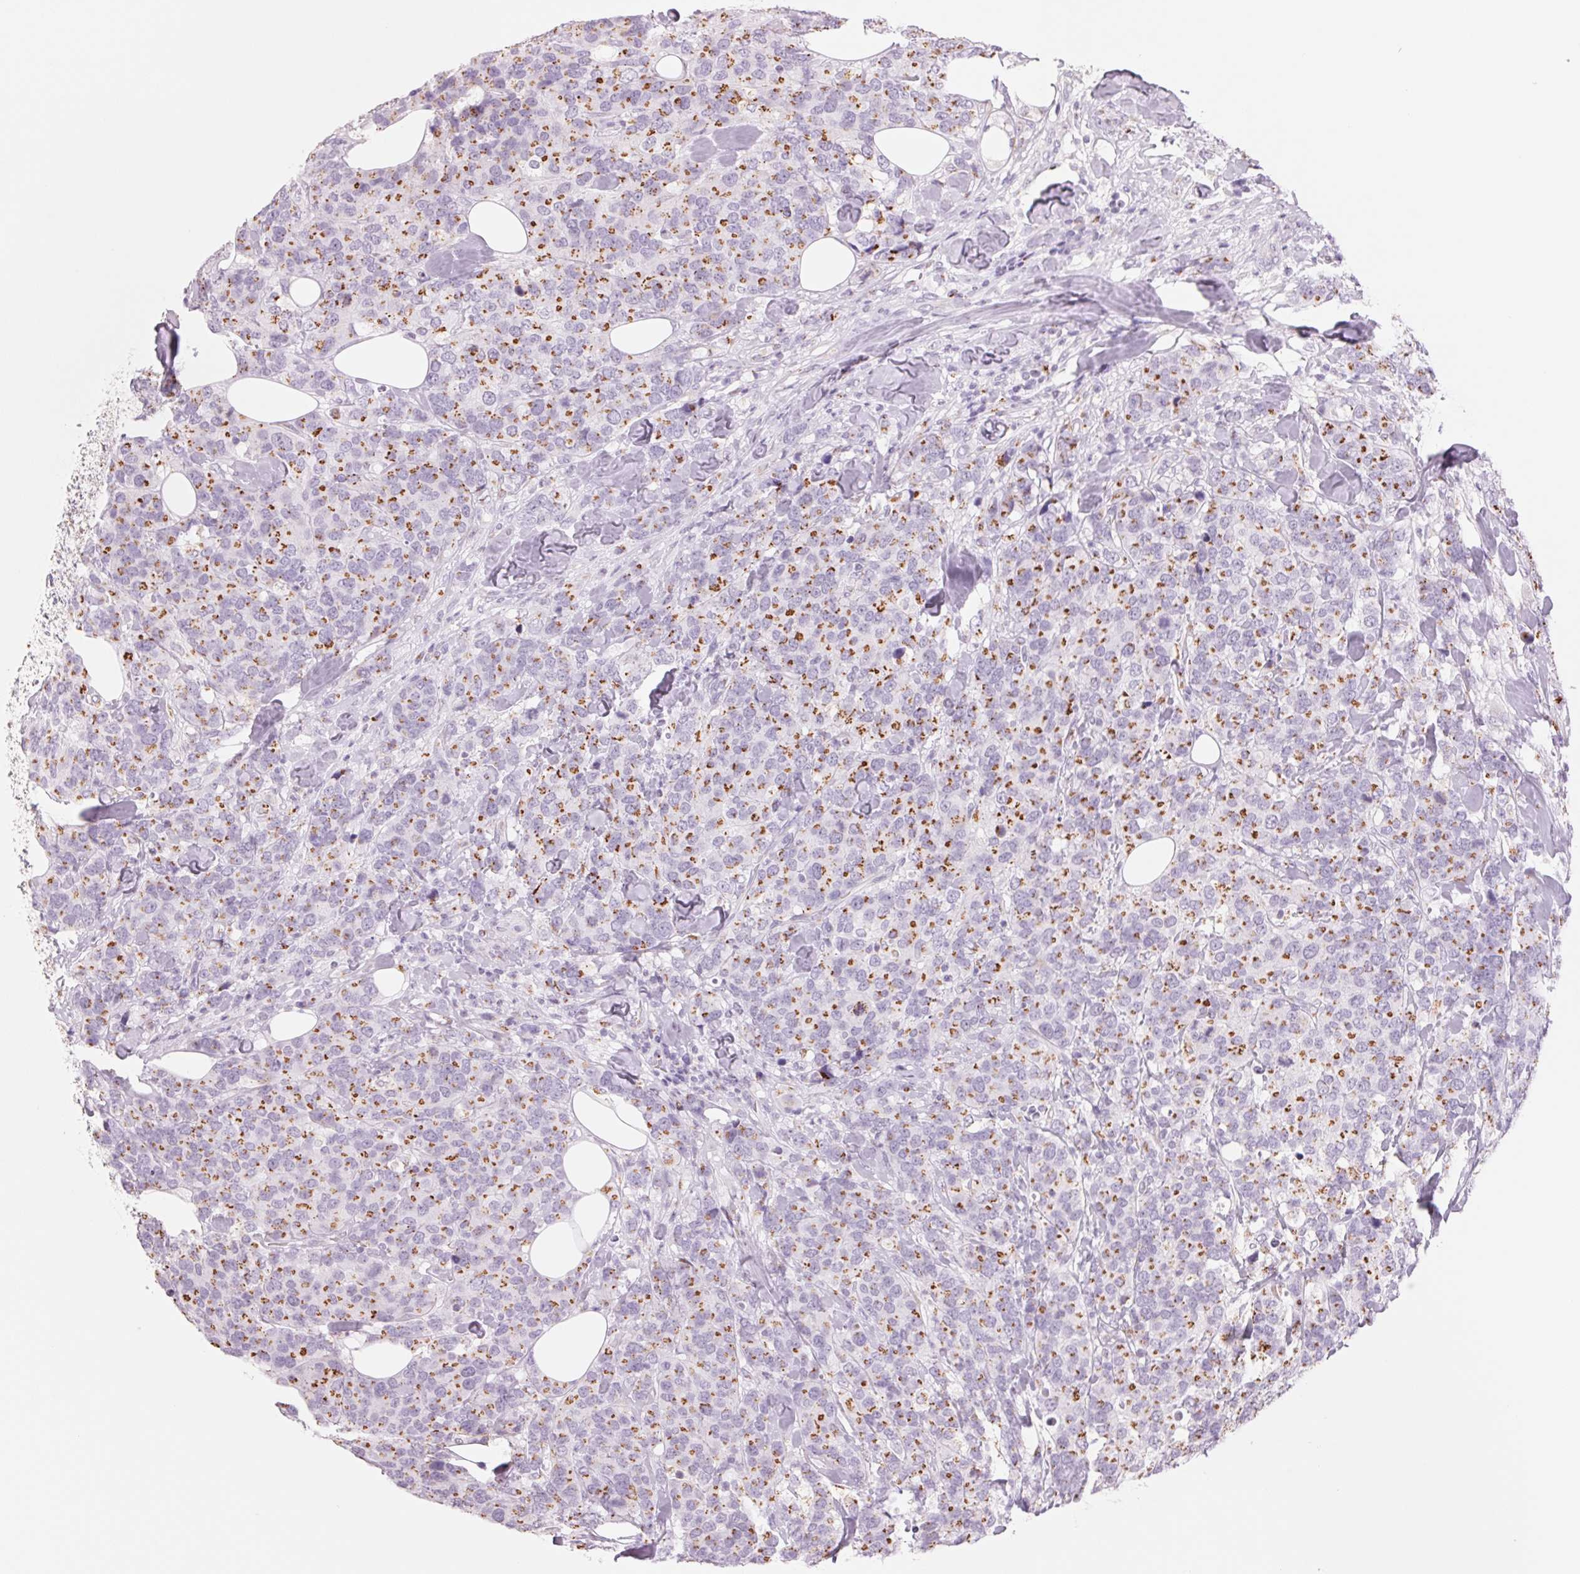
{"staining": {"intensity": "strong", "quantity": "25%-75%", "location": "cytoplasmic/membranous"}, "tissue": "breast cancer", "cell_type": "Tumor cells", "image_type": "cancer", "snomed": [{"axis": "morphology", "description": "Lobular carcinoma"}, {"axis": "topography", "description": "Breast"}], "caption": "High-power microscopy captured an immunohistochemistry photomicrograph of breast cancer, revealing strong cytoplasmic/membranous staining in approximately 25%-75% of tumor cells.", "gene": "GALNT7", "patient": {"sex": "female", "age": 59}}